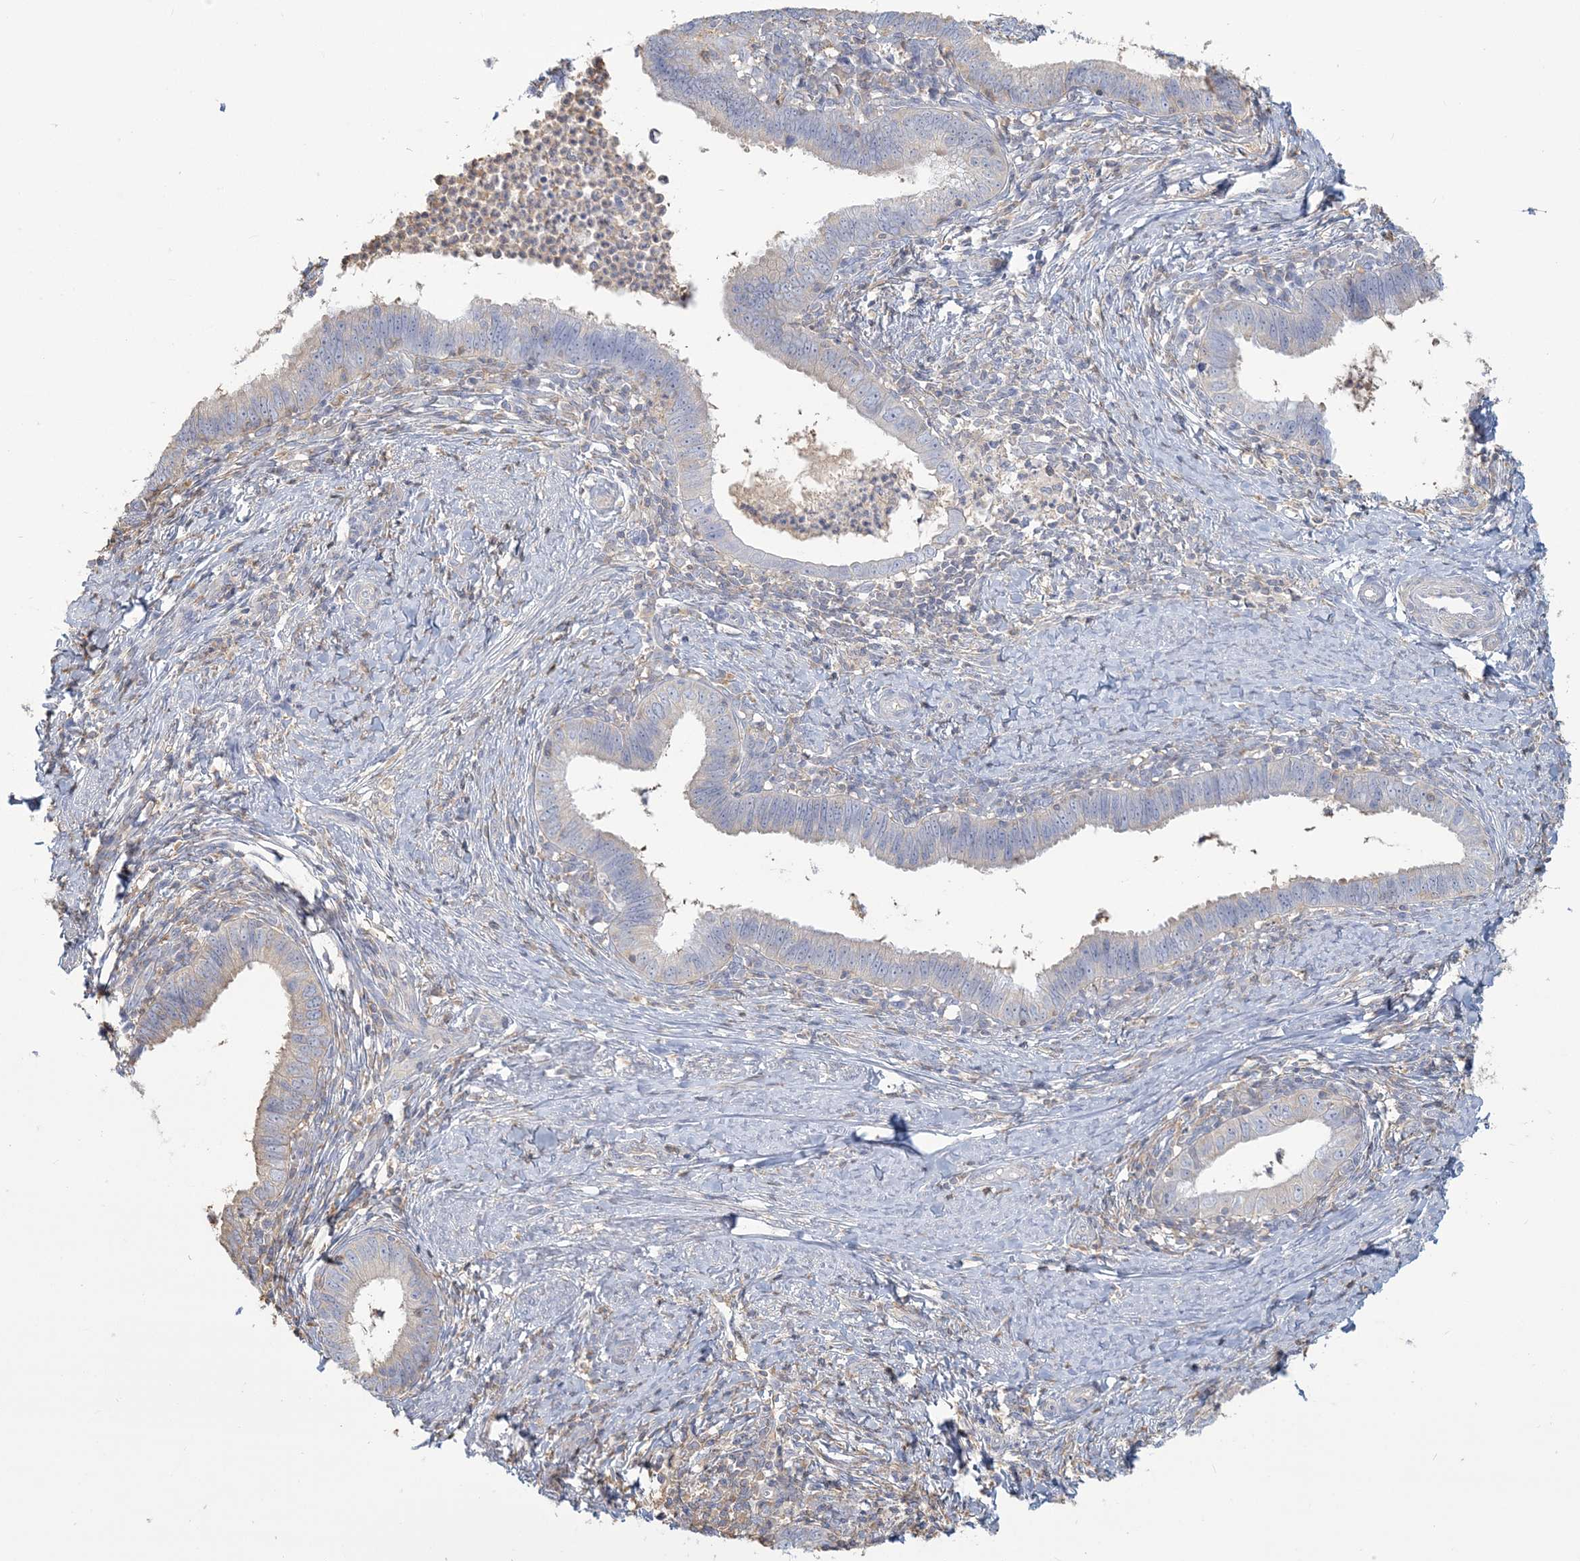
{"staining": {"intensity": "negative", "quantity": "none", "location": "none"}, "tissue": "cervical cancer", "cell_type": "Tumor cells", "image_type": "cancer", "snomed": [{"axis": "morphology", "description": "Adenocarcinoma, NOS"}, {"axis": "topography", "description": "Cervix"}], "caption": "An immunohistochemistry (IHC) histopathology image of cervical cancer is shown. There is no staining in tumor cells of cervical cancer.", "gene": "ANKS1A", "patient": {"sex": "female", "age": 36}}